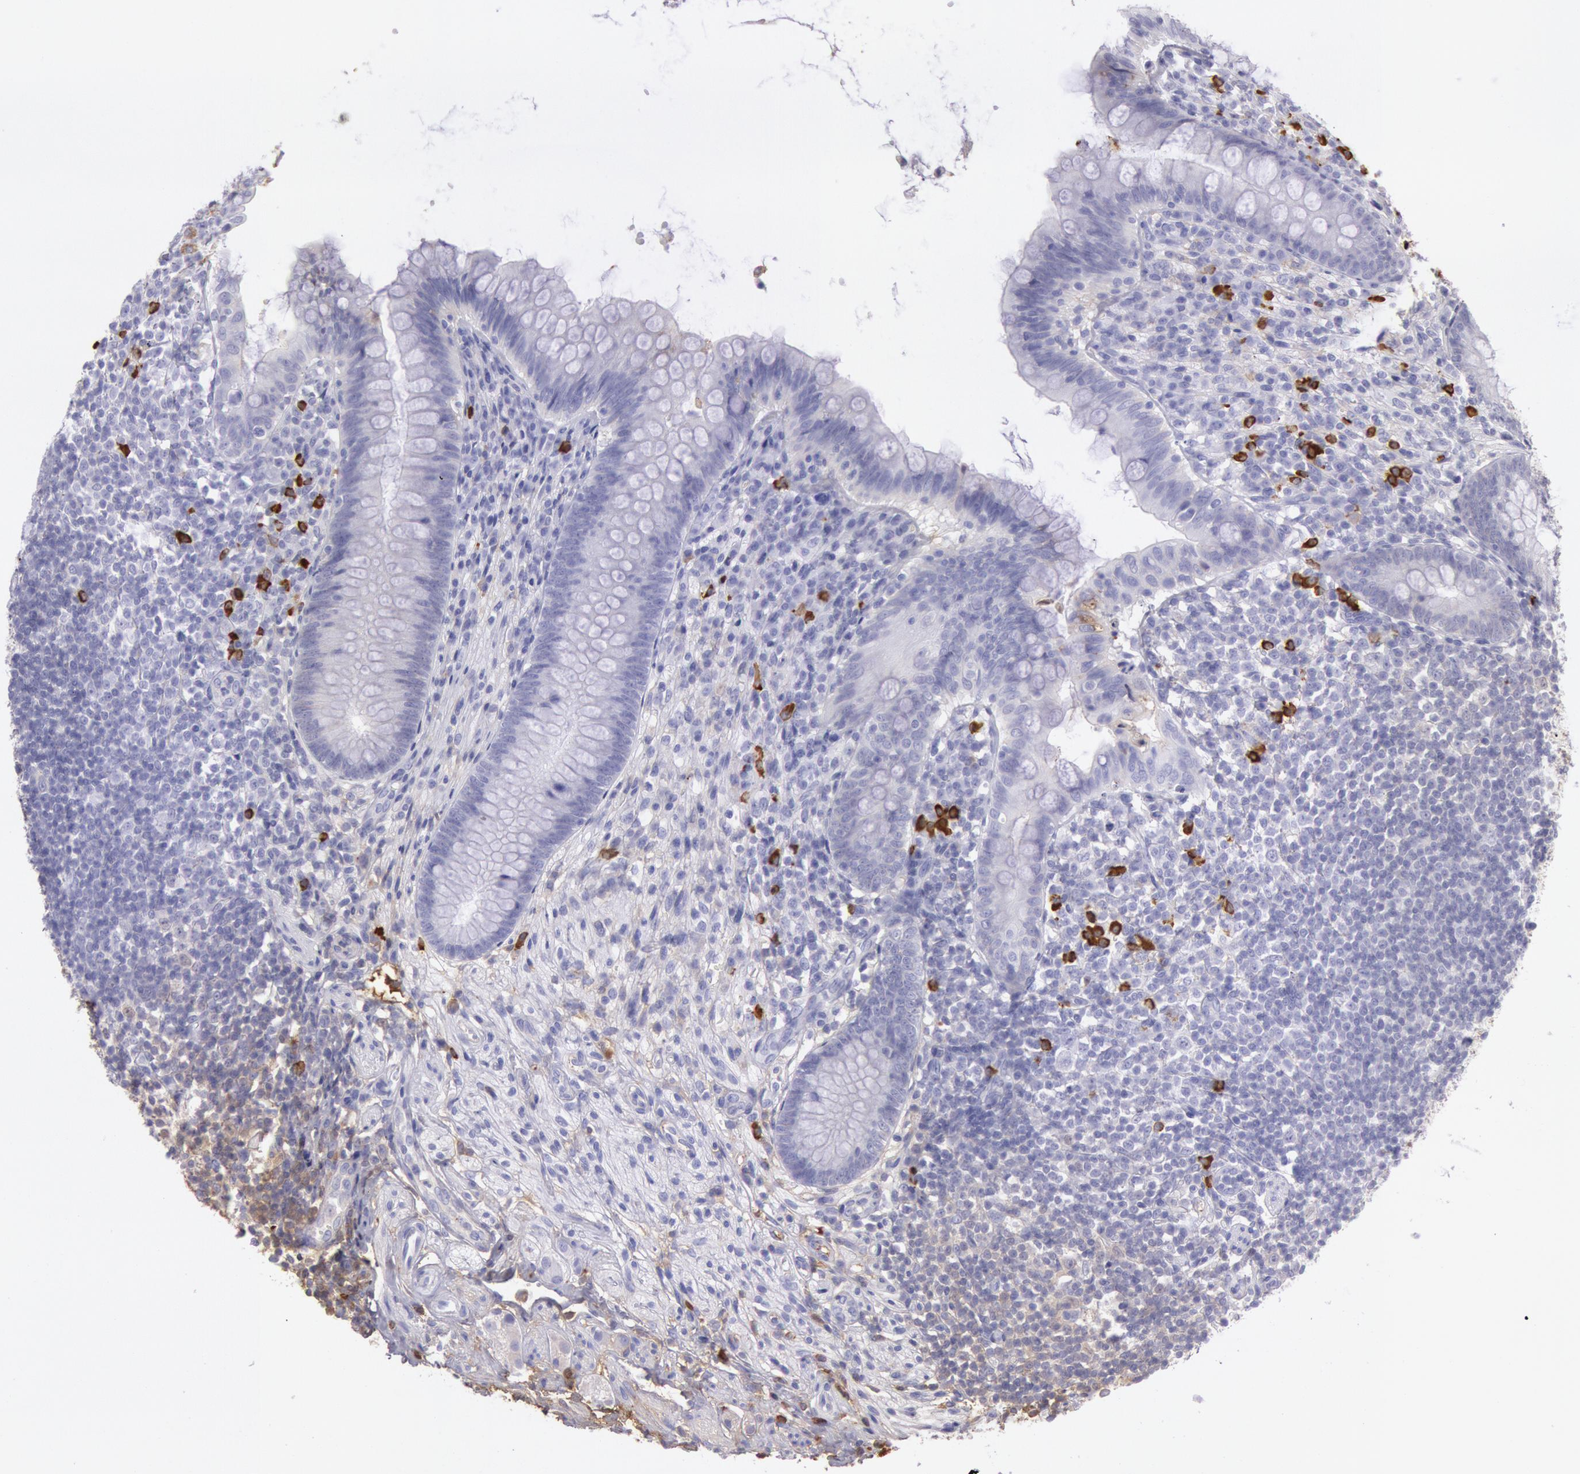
{"staining": {"intensity": "weak", "quantity": "<25%", "location": "cytoplasmic/membranous"}, "tissue": "appendix", "cell_type": "Glandular cells", "image_type": "normal", "snomed": [{"axis": "morphology", "description": "Normal tissue, NOS"}, {"axis": "topography", "description": "Appendix"}], "caption": "This is a image of immunohistochemistry (IHC) staining of benign appendix, which shows no staining in glandular cells. (DAB immunohistochemistry (IHC), high magnification).", "gene": "IGHG1", "patient": {"sex": "female", "age": 66}}